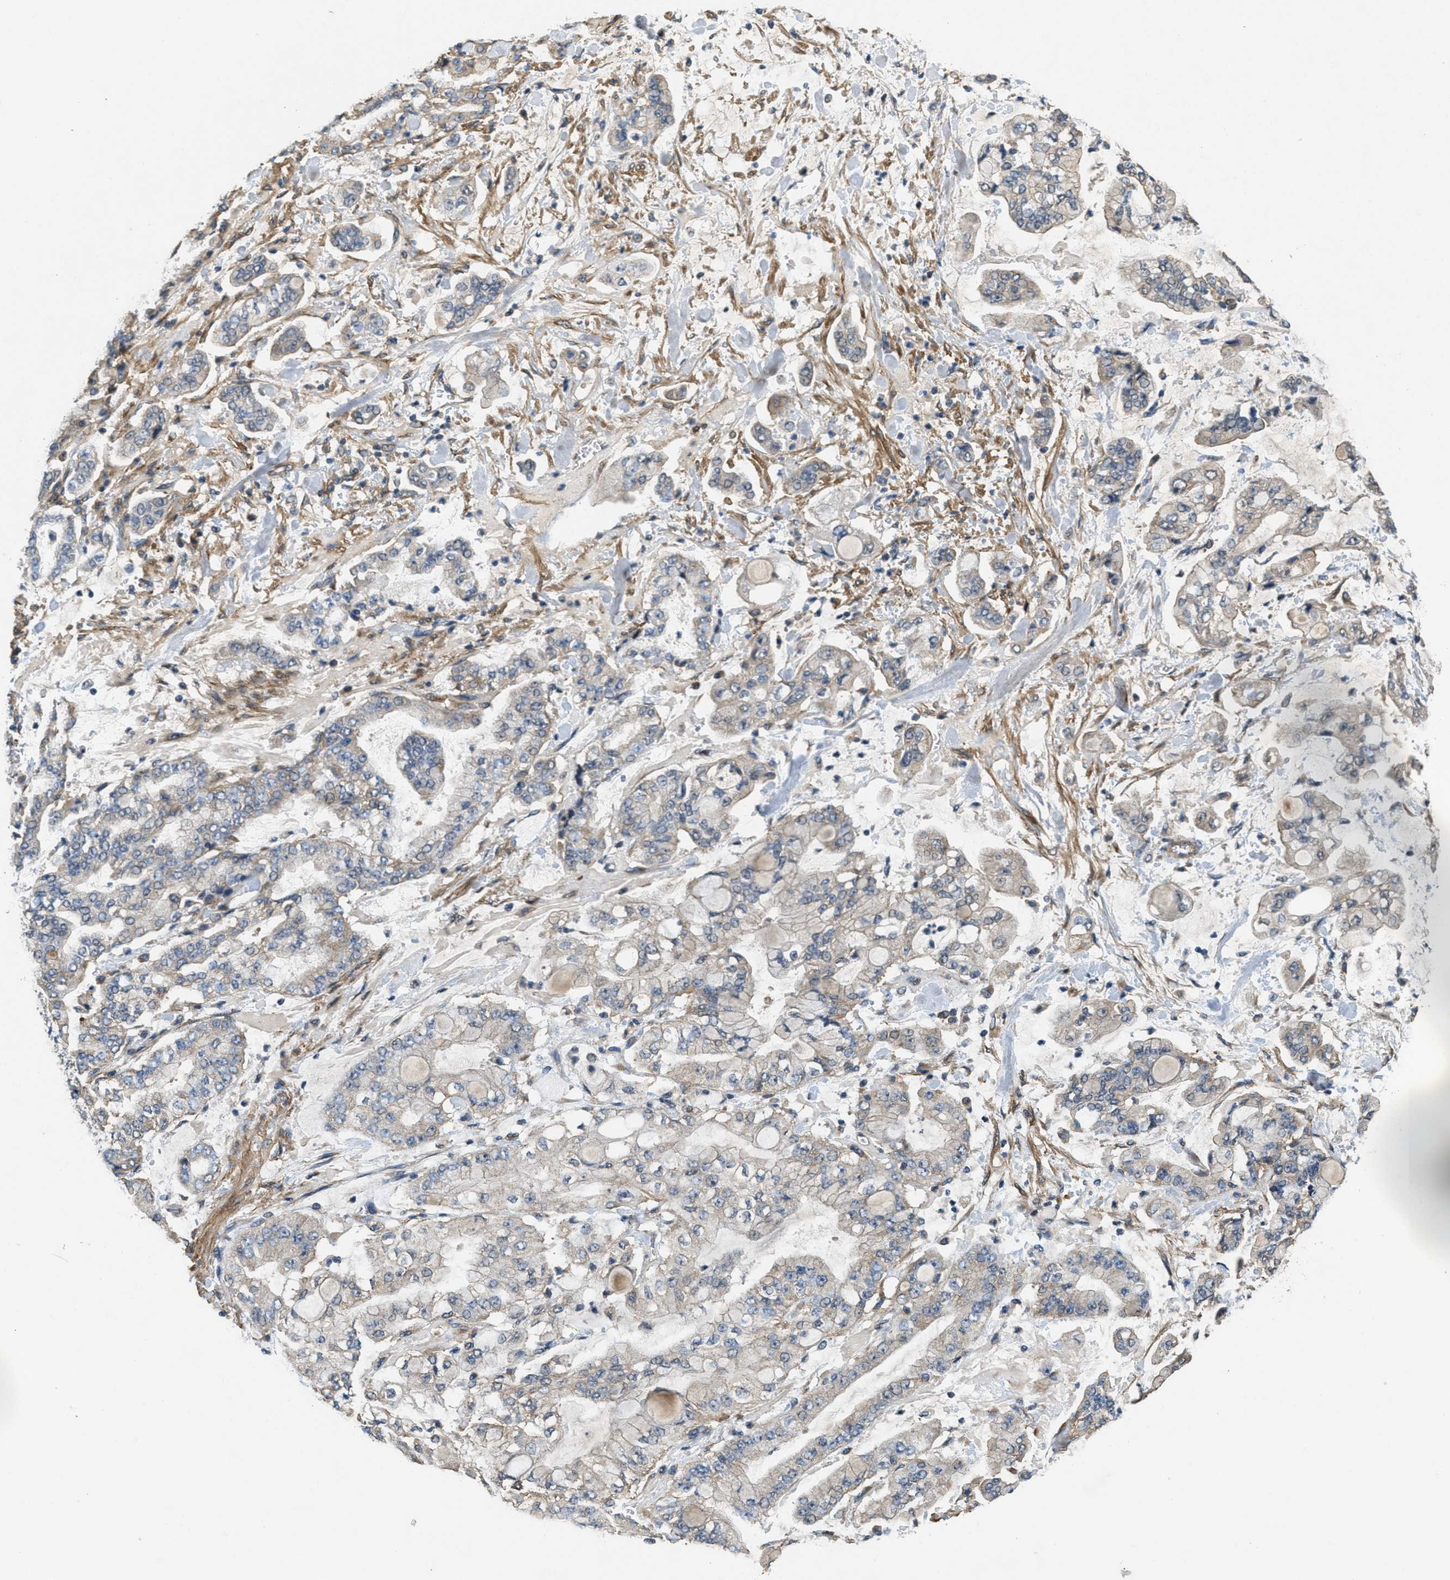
{"staining": {"intensity": "weak", "quantity": "25%-75%", "location": "cytoplasmic/membranous"}, "tissue": "stomach cancer", "cell_type": "Tumor cells", "image_type": "cancer", "snomed": [{"axis": "morphology", "description": "Normal tissue, NOS"}, {"axis": "morphology", "description": "Adenocarcinoma, NOS"}, {"axis": "topography", "description": "Stomach, upper"}, {"axis": "topography", "description": "Stomach"}], "caption": "A low amount of weak cytoplasmic/membranous staining is seen in approximately 25%-75% of tumor cells in adenocarcinoma (stomach) tissue.", "gene": "THBS2", "patient": {"sex": "male", "age": 76}}